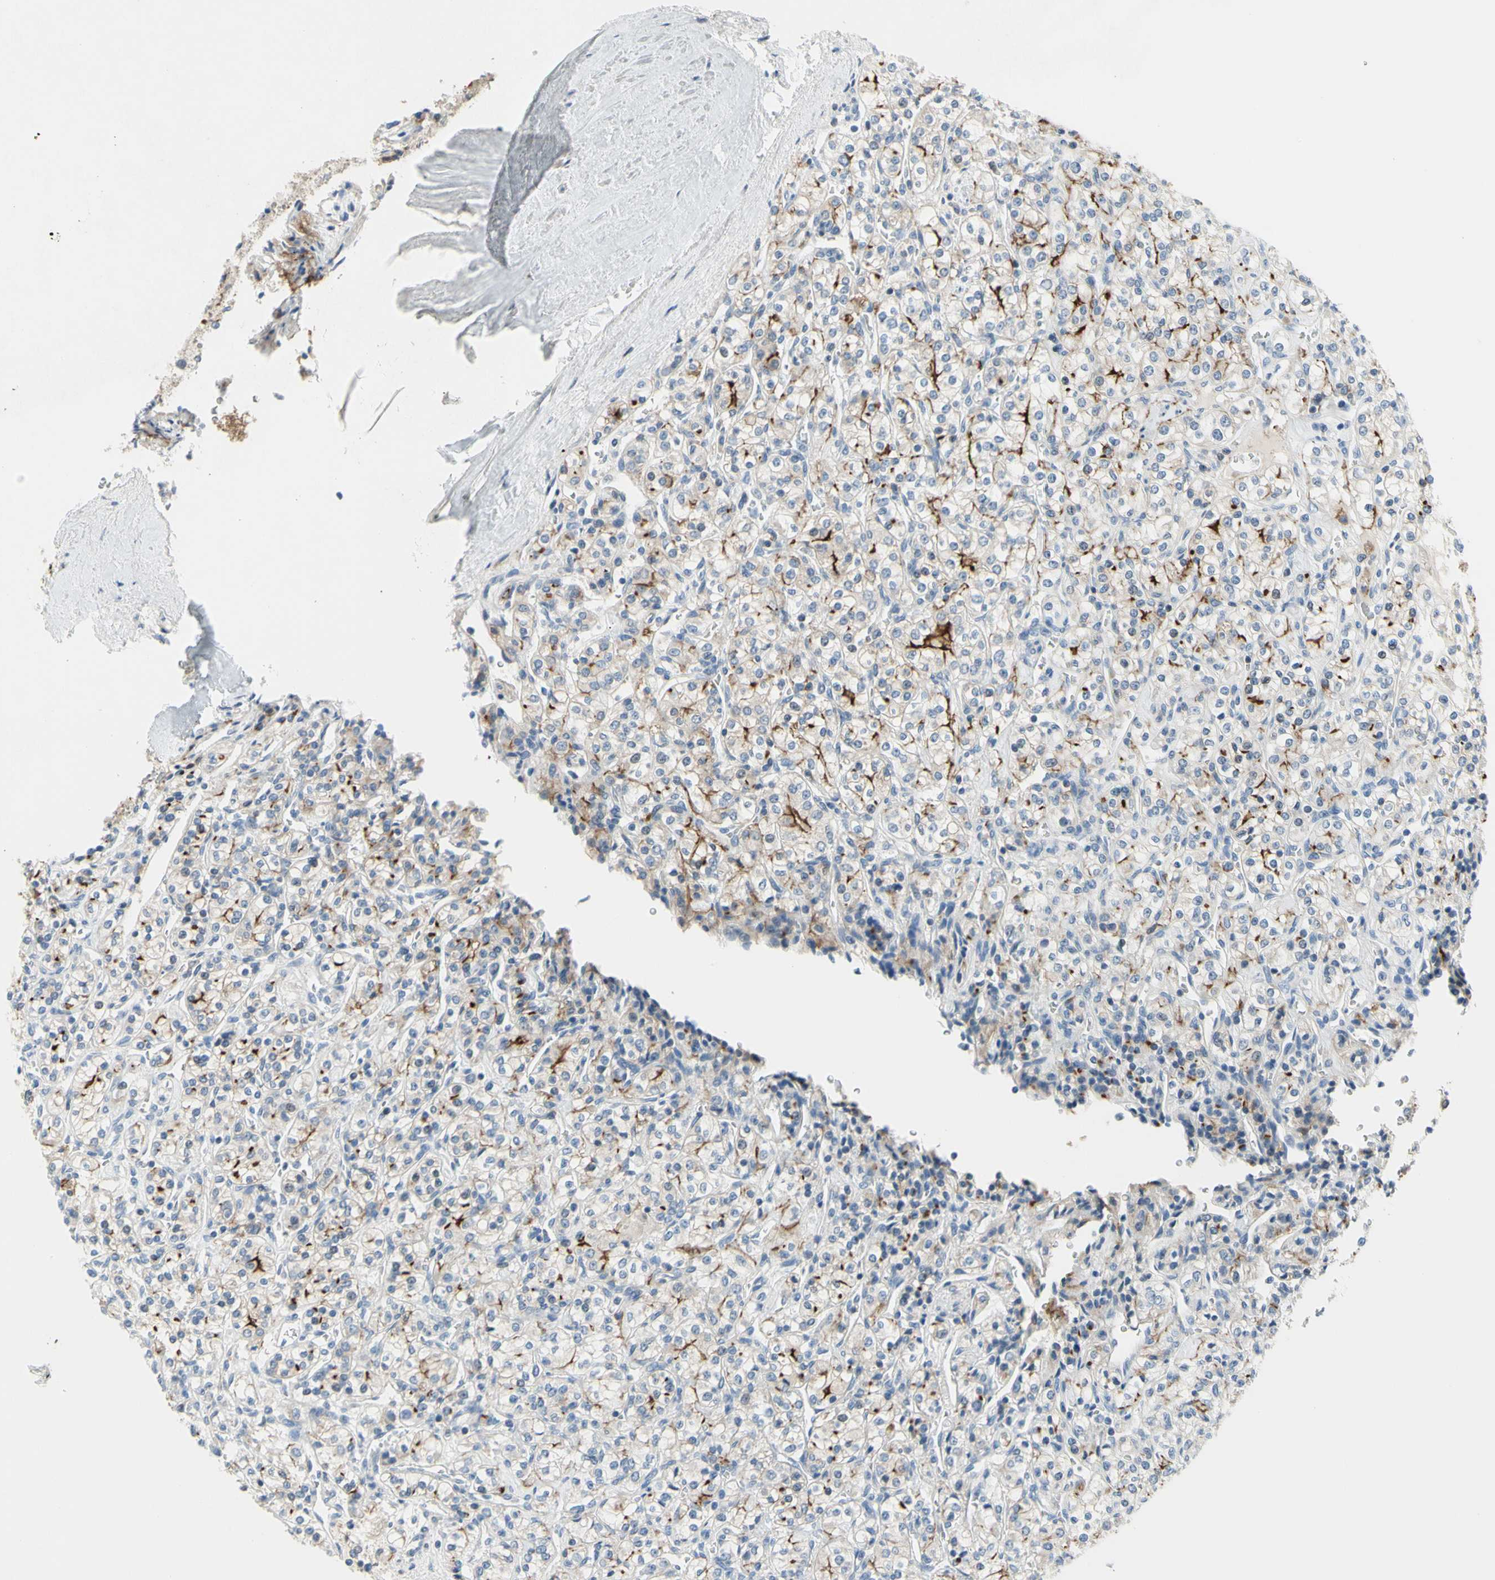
{"staining": {"intensity": "weak", "quantity": ">75%", "location": "cytoplasmic/membranous"}, "tissue": "renal cancer", "cell_type": "Tumor cells", "image_type": "cancer", "snomed": [{"axis": "morphology", "description": "Adenocarcinoma, NOS"}, {"axis": "topography", "description": "Kidney"}], "caption": "The immunohistochemical stain shows weak cytoplasmic/membranous expression in tumor cells of adenocarcinoma (renal) tissue.", "gene": "MUC1", "patient": {"sex": "male", "age": 77}}